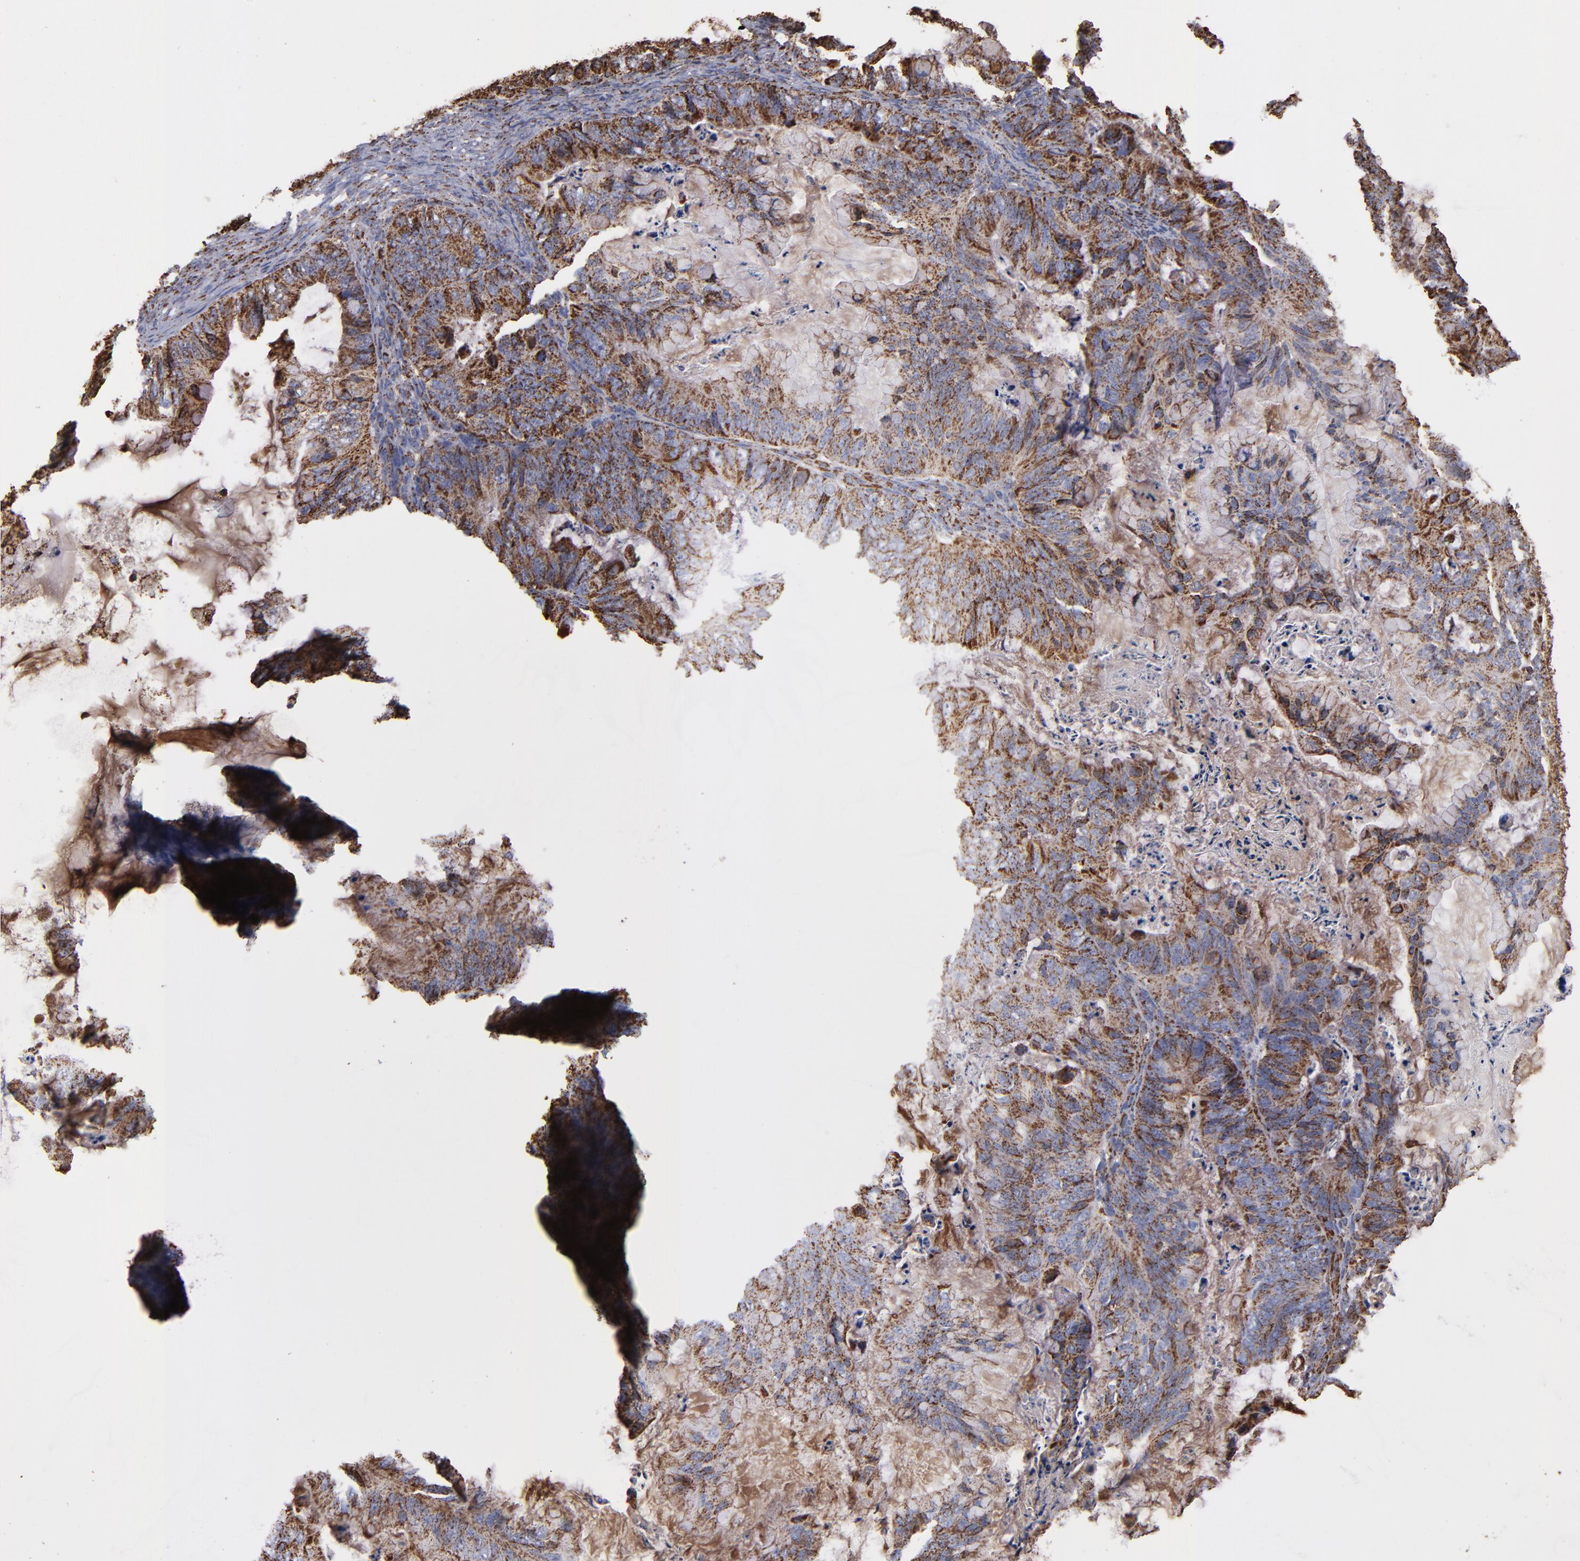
{"staining": {"intensity": "moderate", "quantity": ">75%", "location": "cytoplasmic/membranous"}, "tissue": "ovarian cancer", "cell_type": "Tumor cells", "image_type": "cancer", "snomed": [{"axis": "morphology", "description": "Cystadenocarcinoma, mucinous, NOS"}, {"axis": "topography", "description": "Ovary"}], "caption": "Moderate cytoplasmic/membranous expression is appreciated in approximately >75% of tumor cells in ovarian cancer (mucinous cystadenocarcinoma). (IHC, brightfield microscopy, high magnification).", "gene": "SOD2", "patient": {"sex": "female", "age": 36}}